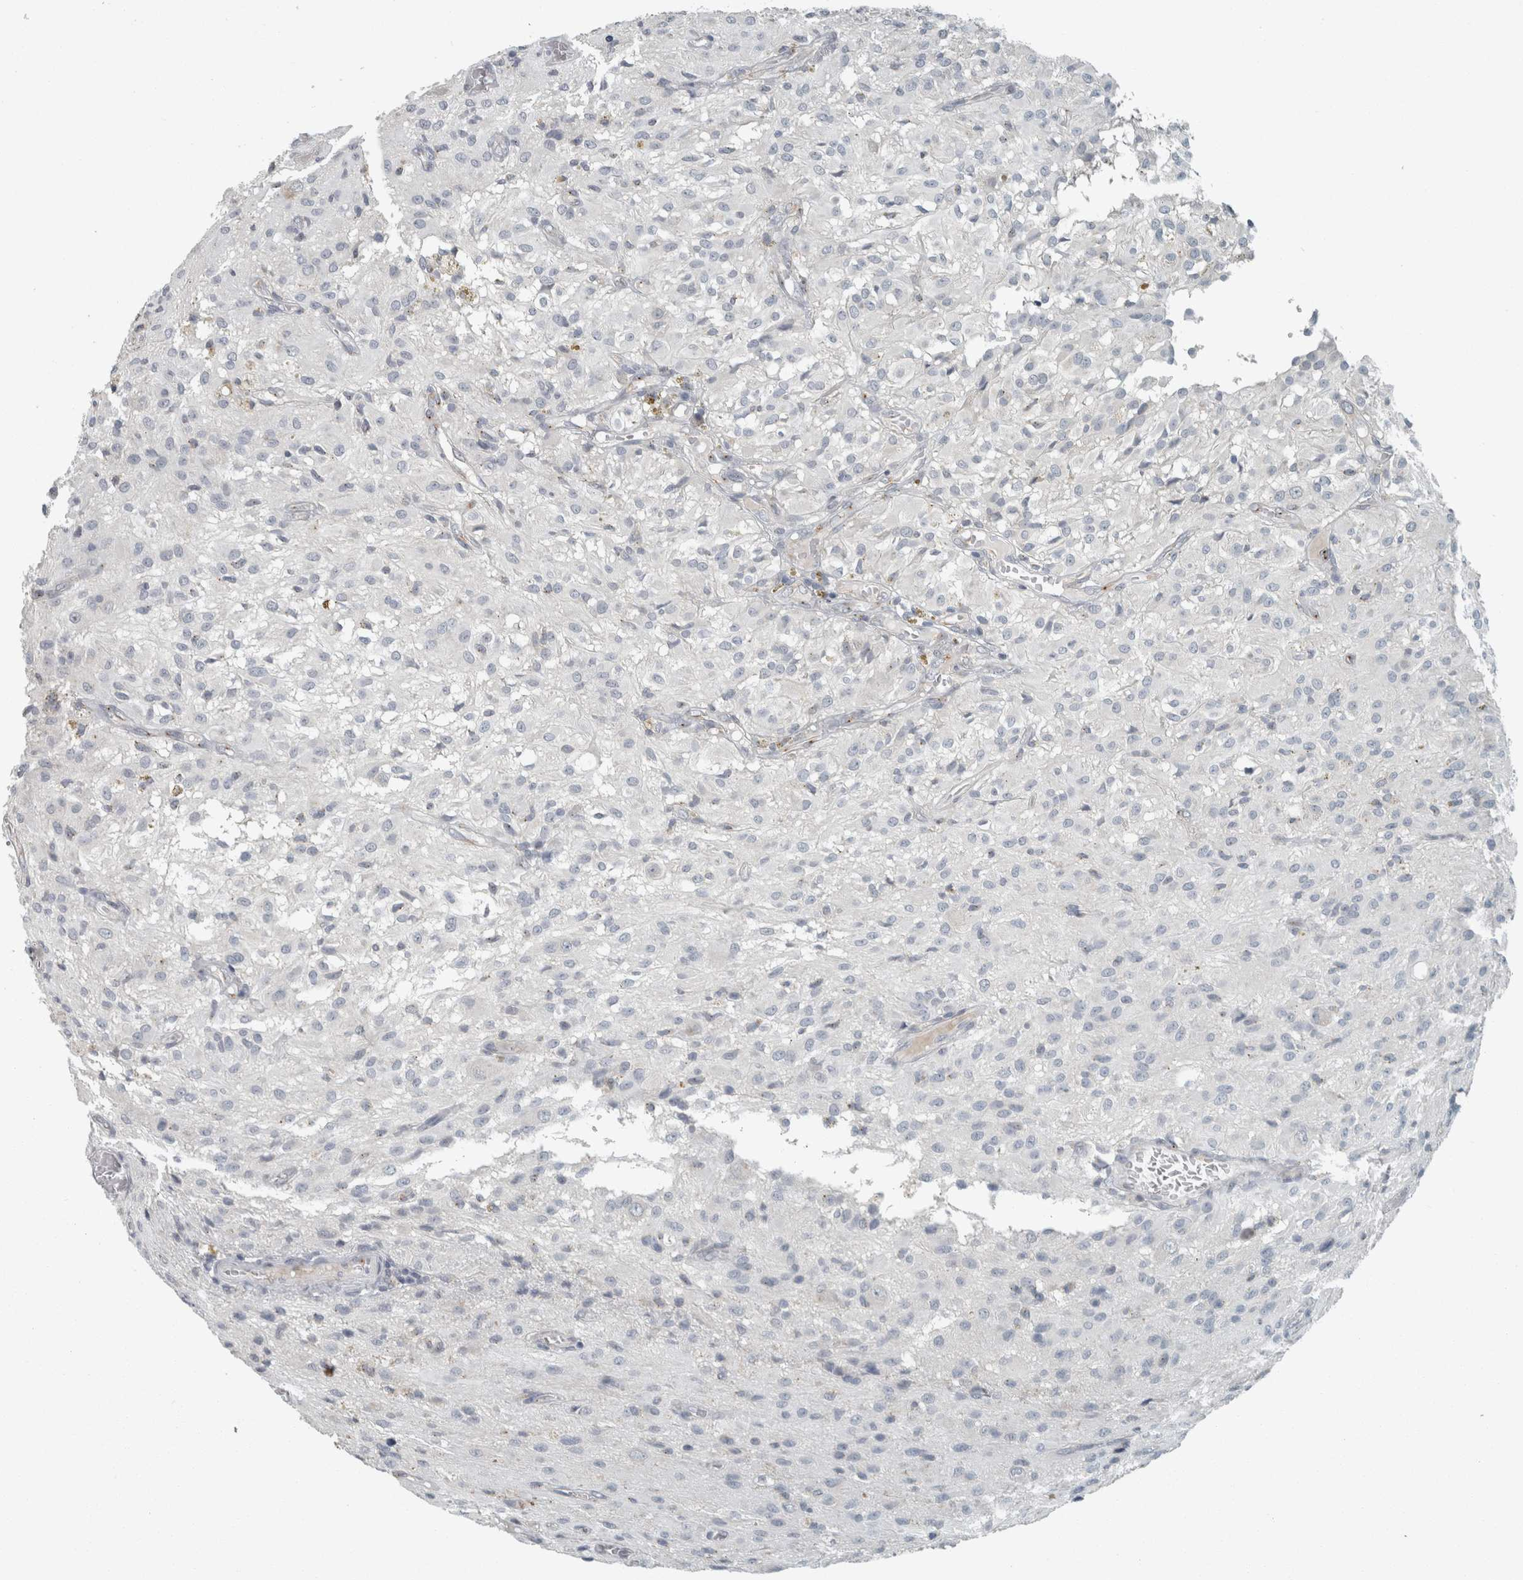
{"staining": {"intensity": "negative", "quantity": "none", "location": "none"}, "tissue": "glioma", "cell_type": "Tumor cells", "image_type": "cancer", "snomed": [{"axis": "morphology", "description": "Glioma, malignant, High grade"}, {"axis": "topography", "description": "Brain"}], "caption": "Tumor cells are negative for protein expression in human glioma.", "gene": "KIF1C", "patient": {"sex": "female", "age": 59}}